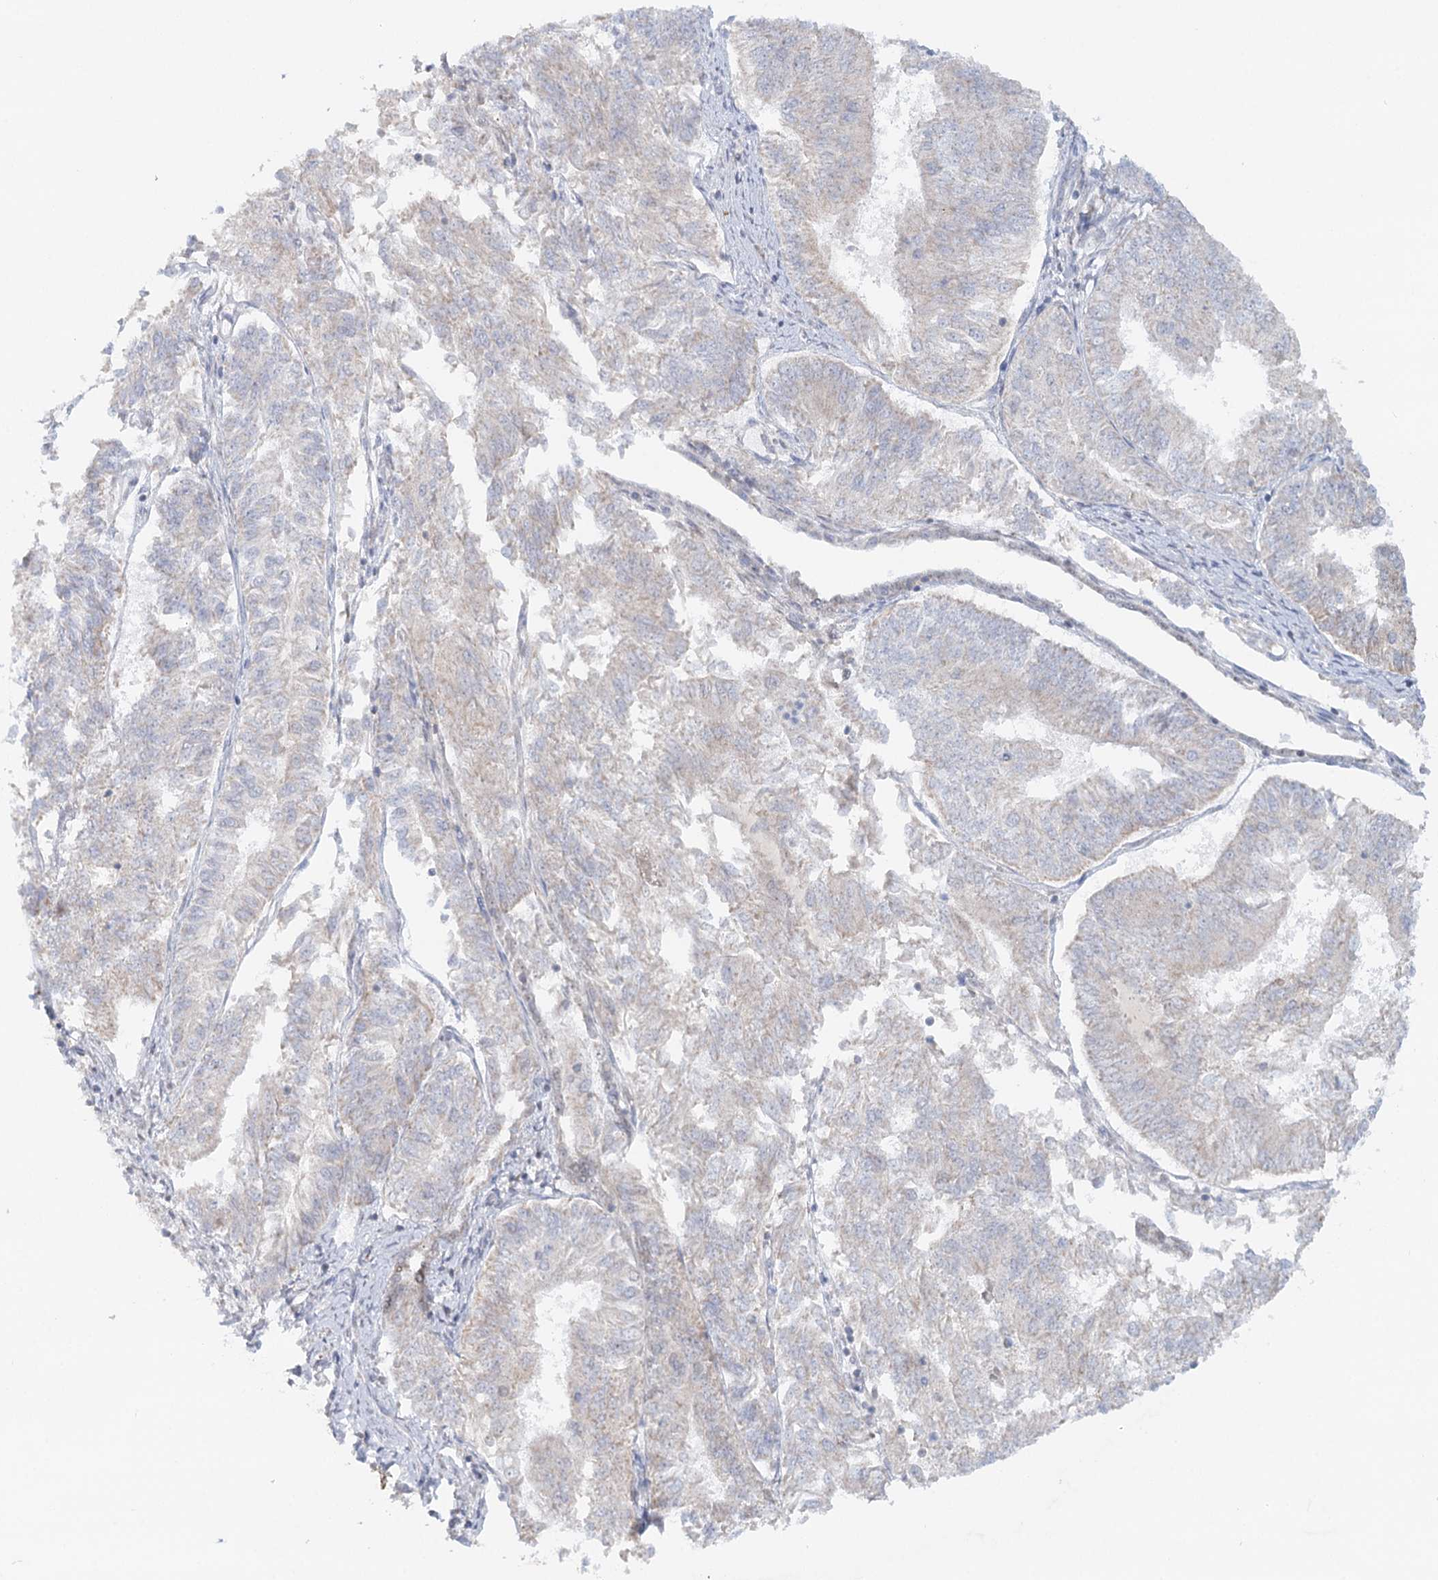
{"staining": {"intensity": "negative", "quantity": "none", "location": "none"}, "tissue": "endometrial cancer", "cell_type": "Tumor cells", "image_type": "cancer", "snomed": [{"axis": "morphology", "description": "Adenocarcinoma, NOS"}, {"axis": "topography", "description": "Endometrium"}], "caption": "This is an IHC image of endometrial adenocarcinoma. There is no staining in tumor cells.", "gene": "PSAPL1", "patient": {"sex": "female", "age": 58}}